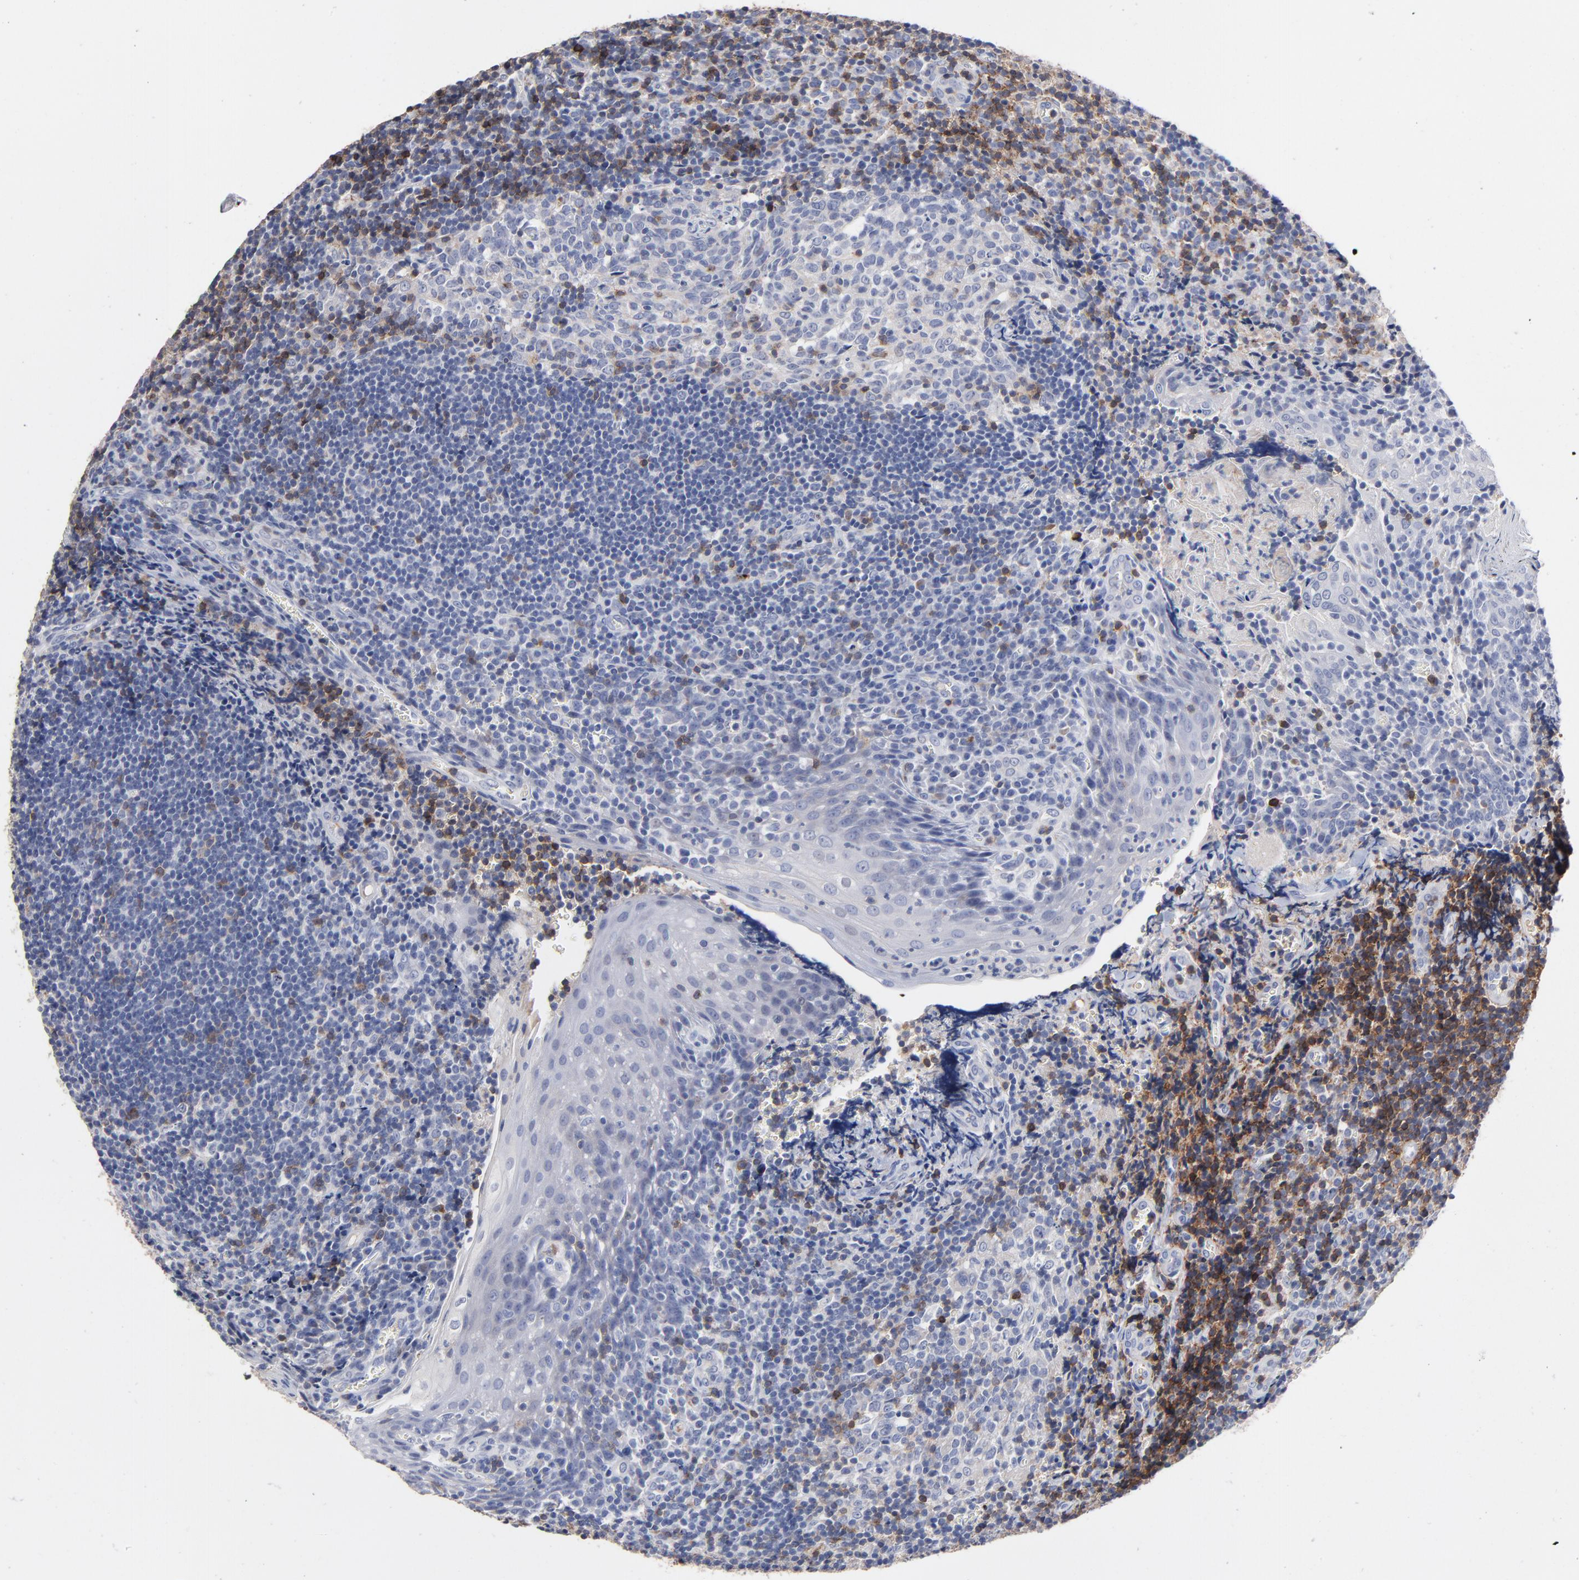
{"staining": {"intensity": "weak", "quantity": "<25%", "location": "cytoplasmic/membranous"}, "tissue": "tonsil", "cell_type": "Germinal center cells", "image_type": "normal", "snomed": [{"axis": "morphology", "description": "Normal tissue, NOS"}, {"axis": "topography", "description": "Tonsil"}], "caption": "High power microscopy micrograph of an immunohistochemistry image of unremarkable tonsil, revealing no significant staining in germinal center cells.", "gene": "TRAT1", "patient": {"sex": "male", "age": 20}}